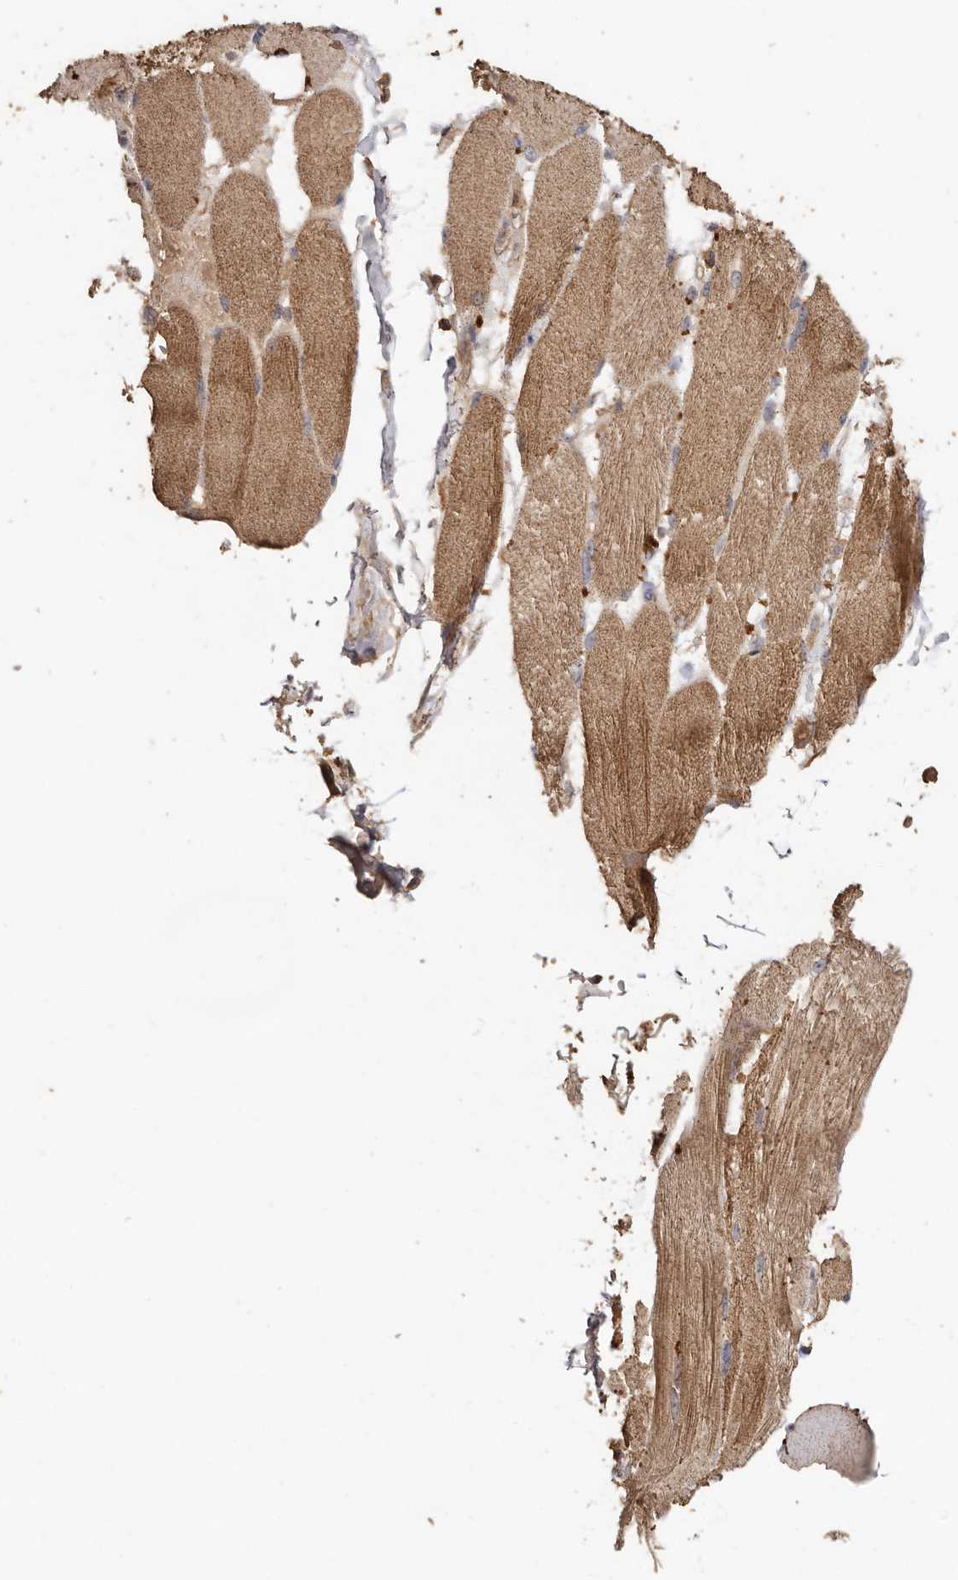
{"staining": {"intensity": "moderate", "quantity": ">75%", "location": "cytoplasmic/membranous"}, "tissue": "skeletal muscle", "cell_type": "Myocytes", "image_type": "normal", "snomed": [{"axis": "morphology", "description": "Normal tissue, NOS"}, {"axis": "topography", "description": "Skin"}, {"axis": "topography", "description": "Skeletal muscle"}], "caption": "Immunohistochemical staining of normal human skeletal muscle shows moderate cytoplasmic/membranous protein expression in approximately >75% of myocytes. Ihc stains the protein in brown and the nuclei are stained blue.", "gene": "RWDD1", "patient": {"sex": "male", "age": 83}}